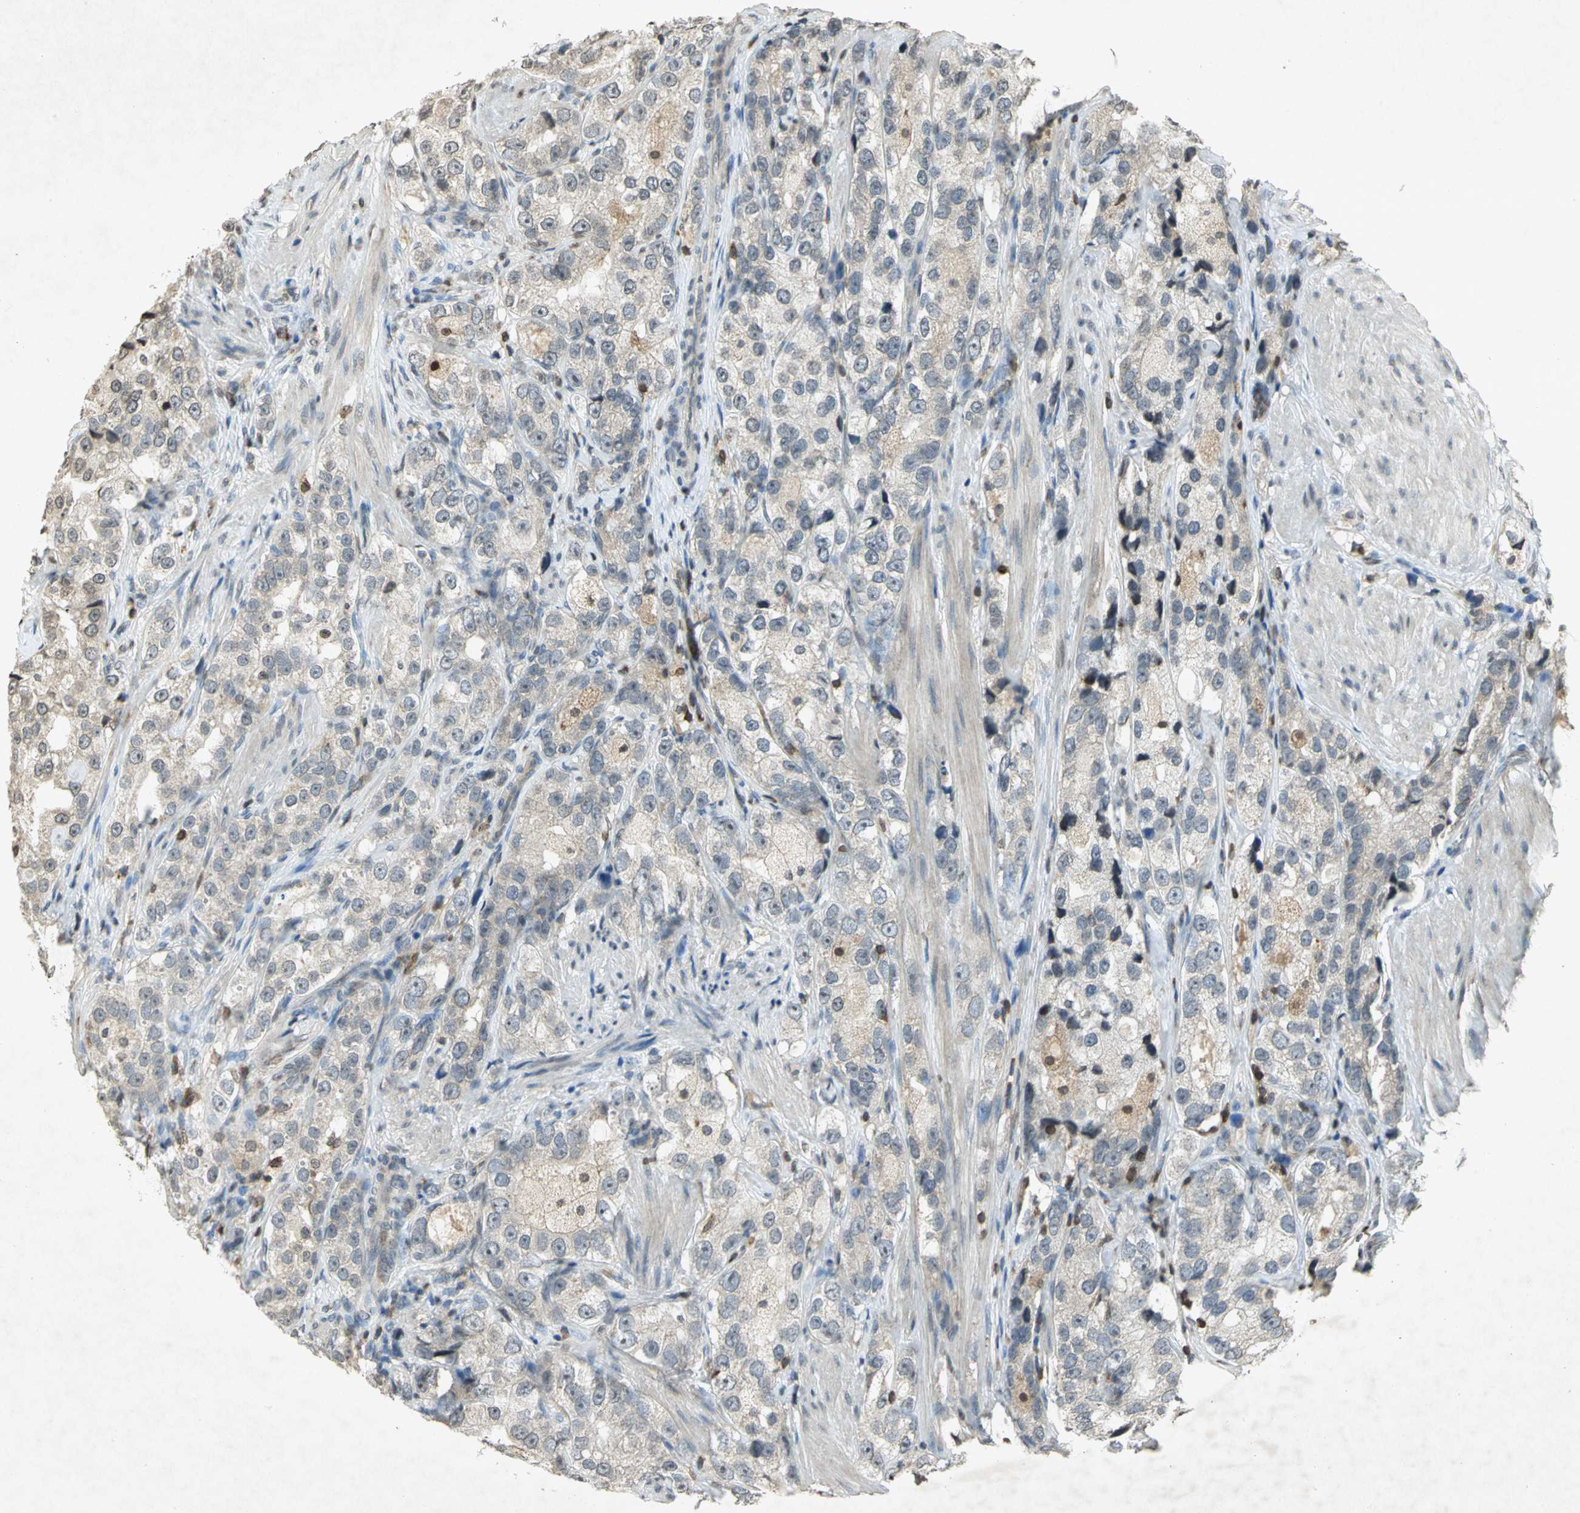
{"staining": {"intensity": "weak", "quantity": "<25%", "location": "cytoplasmic/membranous"}, "tissue": "prostate cancer", "cell_type": "Tumor cells", "image_type": "cancer", "snomed": [{"axis": "morphology", "description": "Adenocarcinoma, High grade"}, {"axis": "topography", "description": "Prostate"}], "caption": "High magnification brightfield microscopy of adenocarcinoma (high-grade) (prostate) stained with DAB (3,3'-diaminobenzidine) (brown) and counterstained with hematoxylin (blue): tumor cells show no significant staining.", "gene": "IL16", "patient": {"sex": "male", "age": 63}}